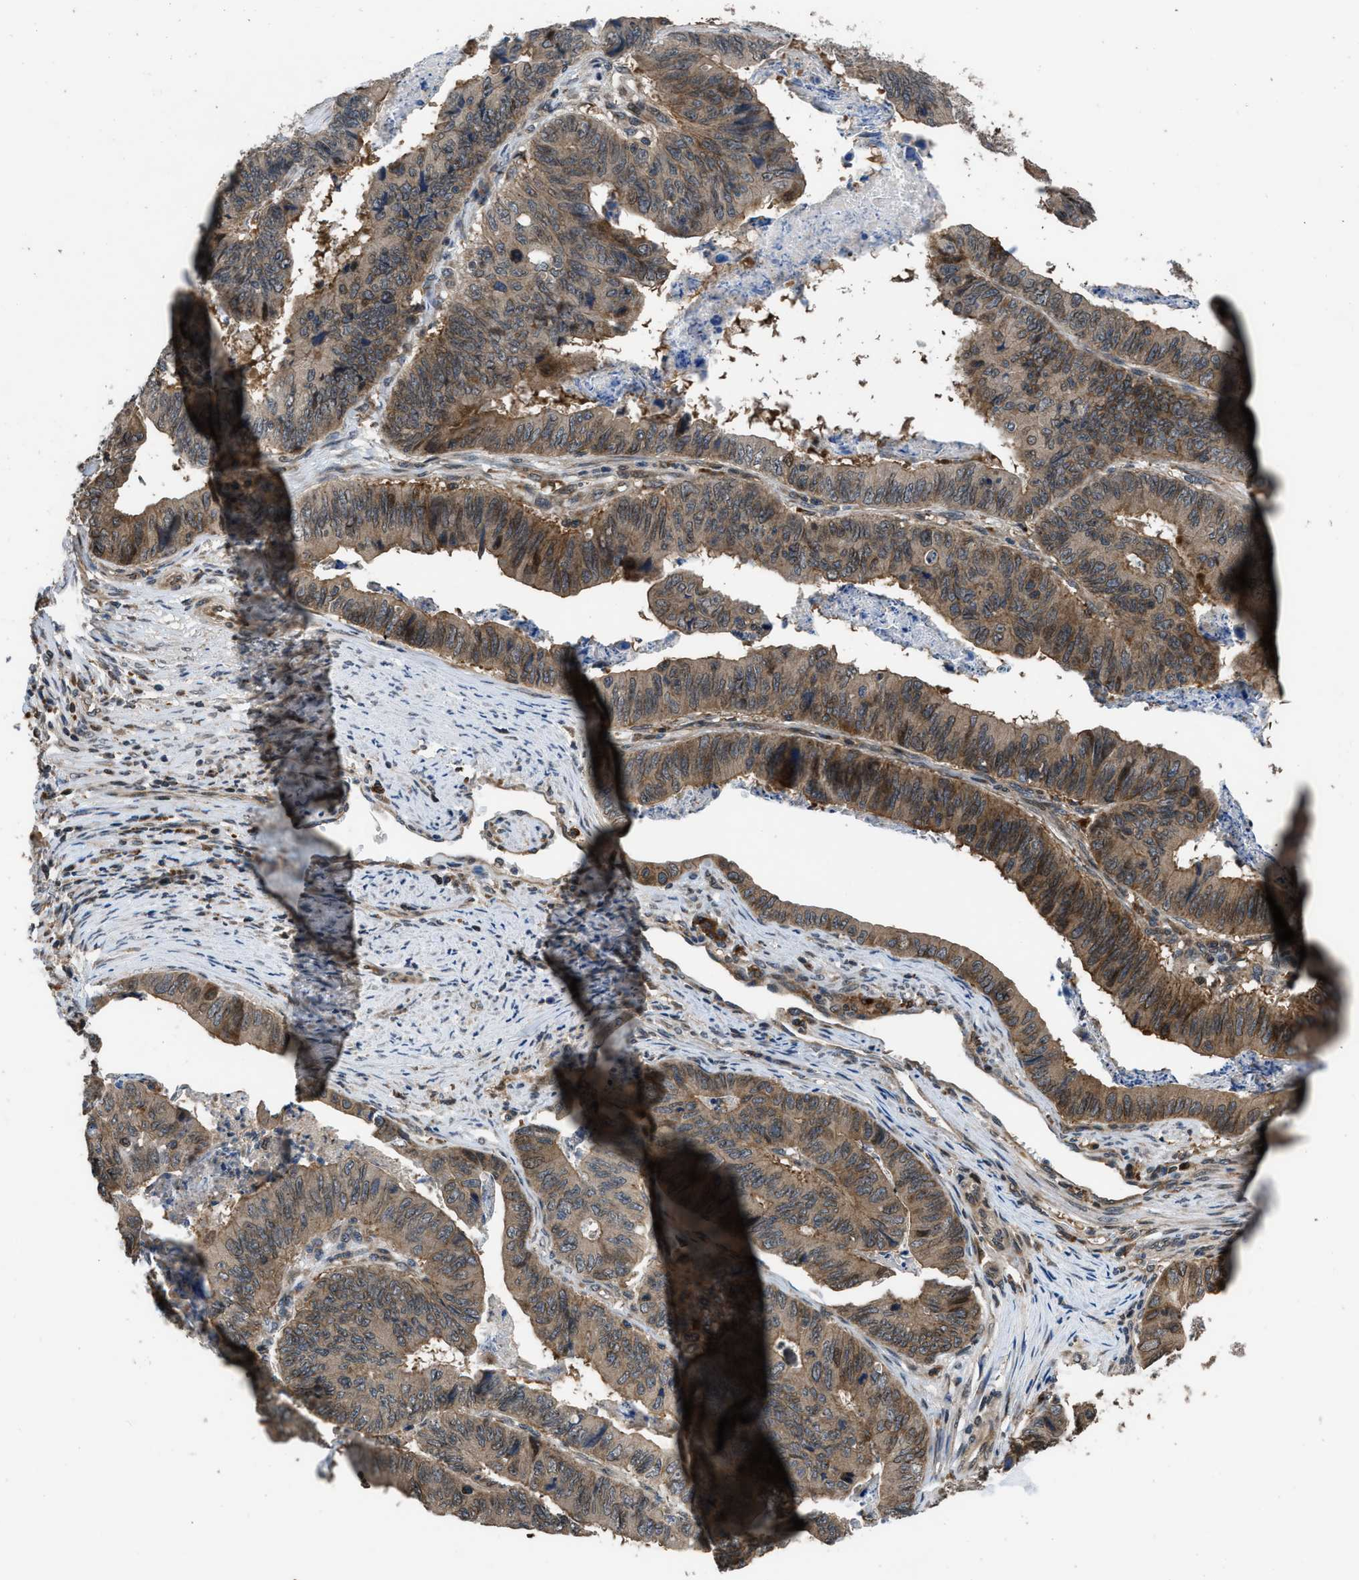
{"staining": {"intensity": "moderate", "quantity": ">75%", "location": "cytoplasmic/membranous"}, "tissue": "stomach cancer", "cell_type": "Tumor cells", "image_type": "cancer", "snomed": [{"axis": "morphology", "description": "Adenocarcinoma, NOS"}, {"axis": "topography", "description": "Stomach, lower"}], "caption": "Brown immunohistochemical staining in human stomach cancer (adenocarcinoma) reveals moderate cytoplasmic/membranous staining in approximately >75% of tumor cells. (IHC, brightfield microscopy, high magnification).", "gene": "CTBS", "patient": {"sex": "male", "age": 77}}